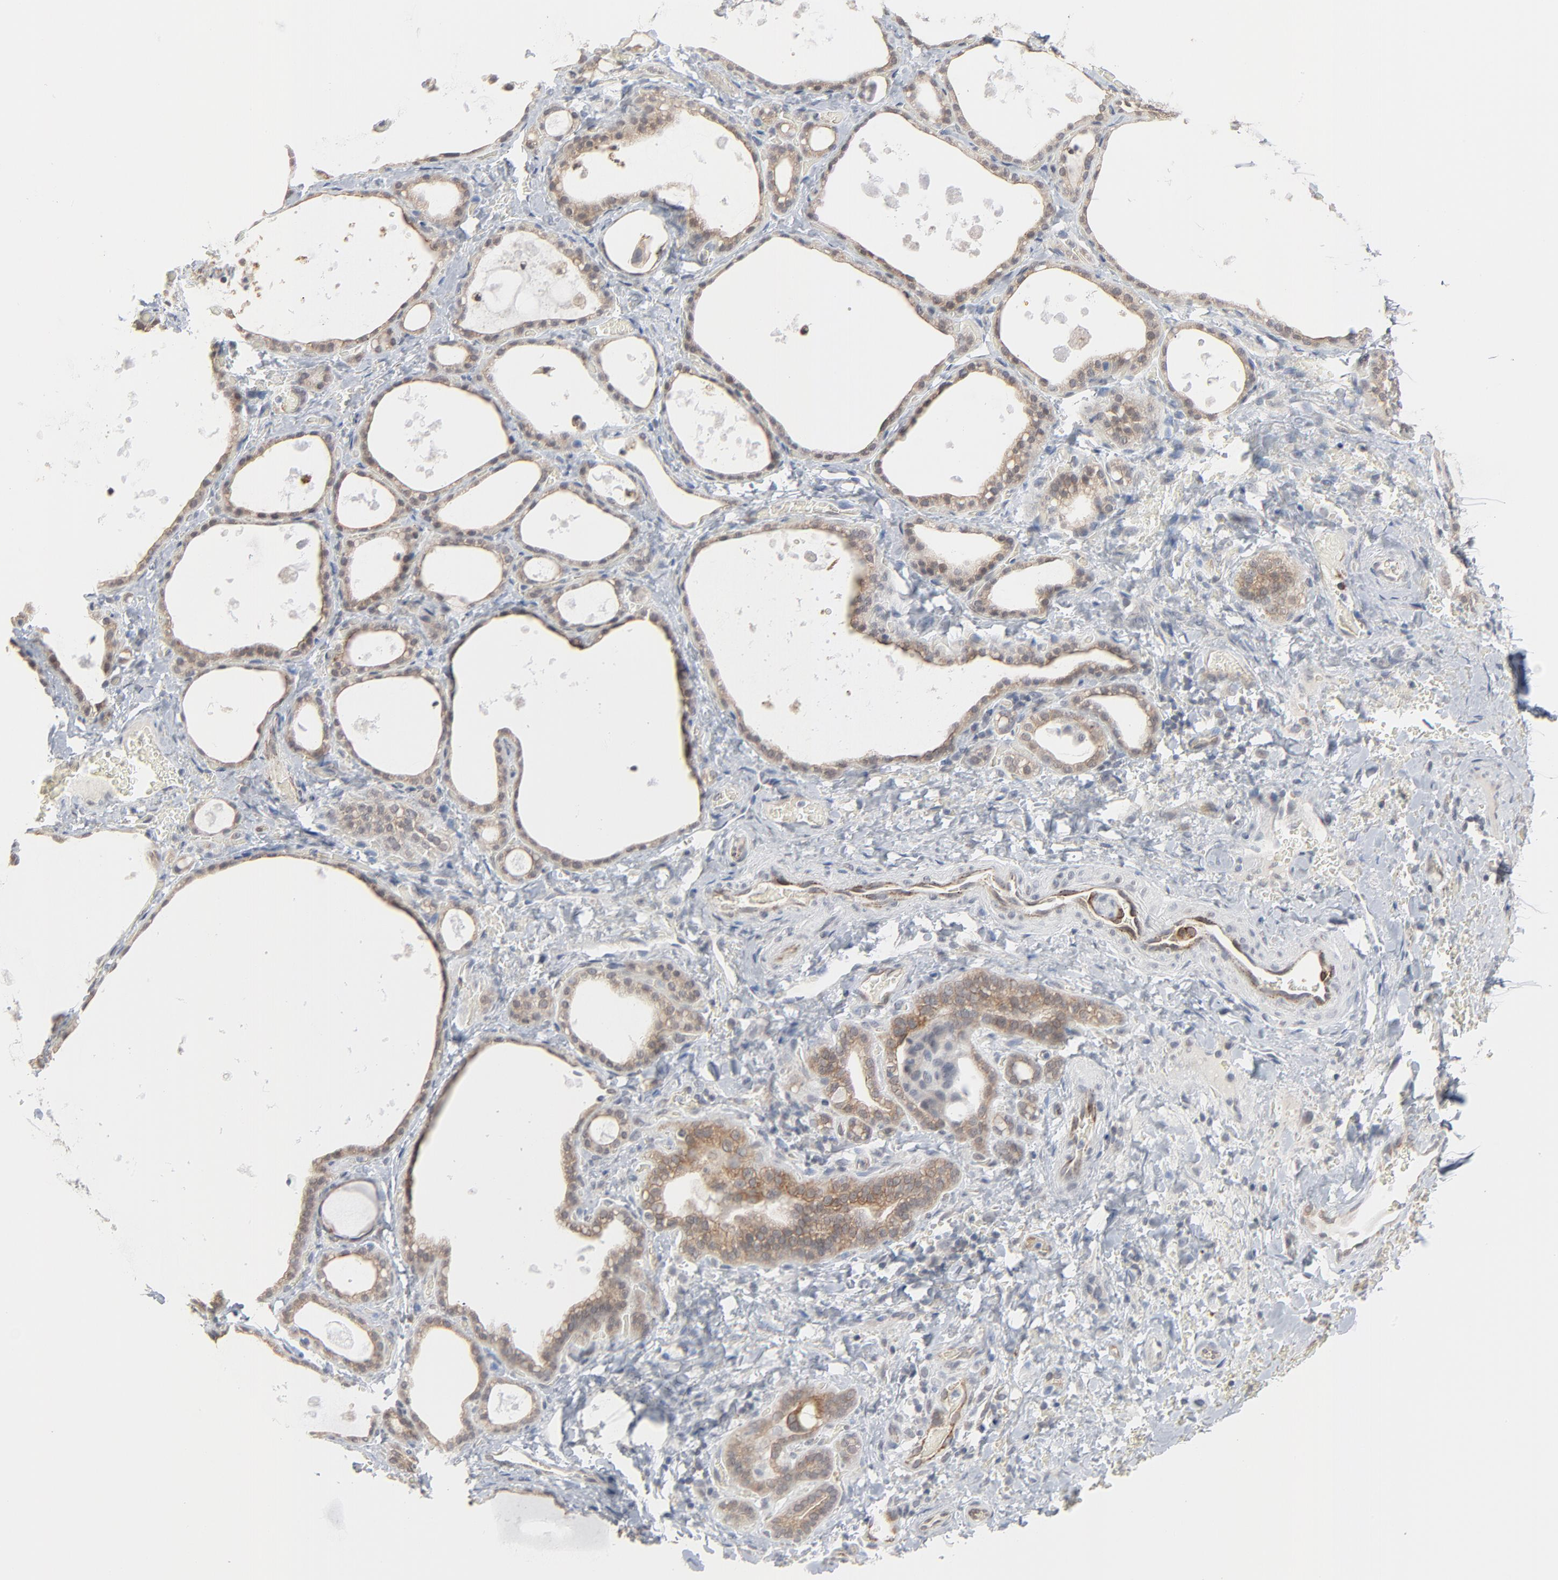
{"staining": {"intensity": "weak", "quantity": ">75%", "location": "cytoplasmic/membranous"}, "tissue": "thyroid gland", "cell_type": "Glandular cells", "image_type": "normal", "snomed": [{"axis": "morphology", "description": "Normal tissue, NOS"}, {"axis": "topography", "description": "Thyroid gland"}], "caption": "Protein analysis of benign thyroid gland shows weak cytoplasmic/membranous expression in approximately >75% of glandular cells.", "gene": "ITPR3", "patient": {"sex": "male", "age": 61}}